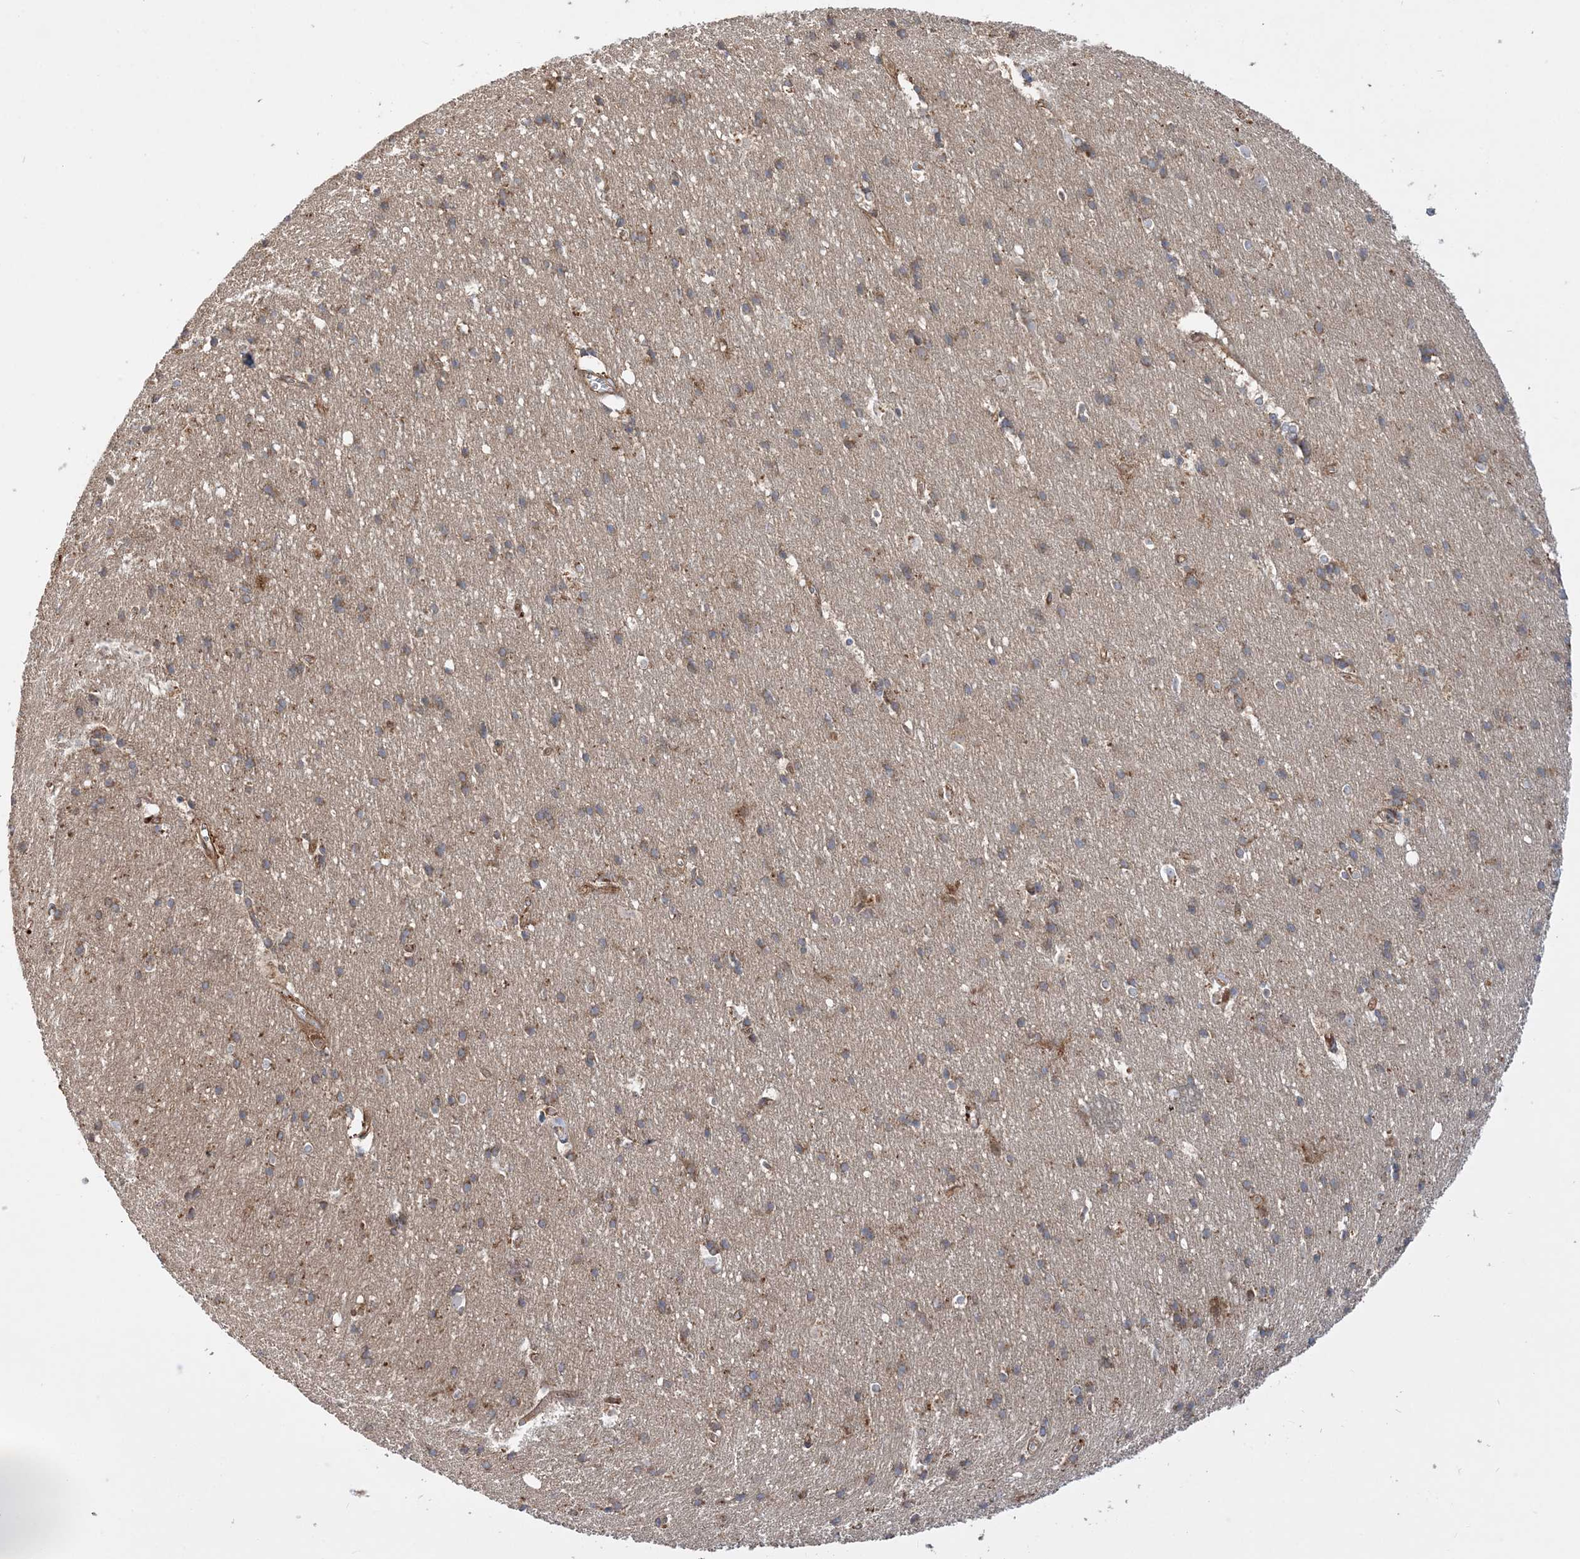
{"staining": {"intensity": "moderate", "quantity": "25%-75%", "location": "cytoplasmic/membranous"}, "tissue": "cerebral cortex", "cell_type": "Endothelial cells", "image_type": "normal", "snomed": [{"axis": "morphology", "description": "Normal tissue, NOS"}, {"axis": "topography", "description": "Cerebral cortex"}], "caption": "Immunohistochemical staining of benign cerebral cortex reveals 25%-75% levels of moderate cytoplasmic/membranous protein positivity in about 25%-75% of endothelial cells. (IHC, brightfield microscopy, high magnification).", "gene": "TBC1D5", "patient": {"sex": "male", "age": 54}}